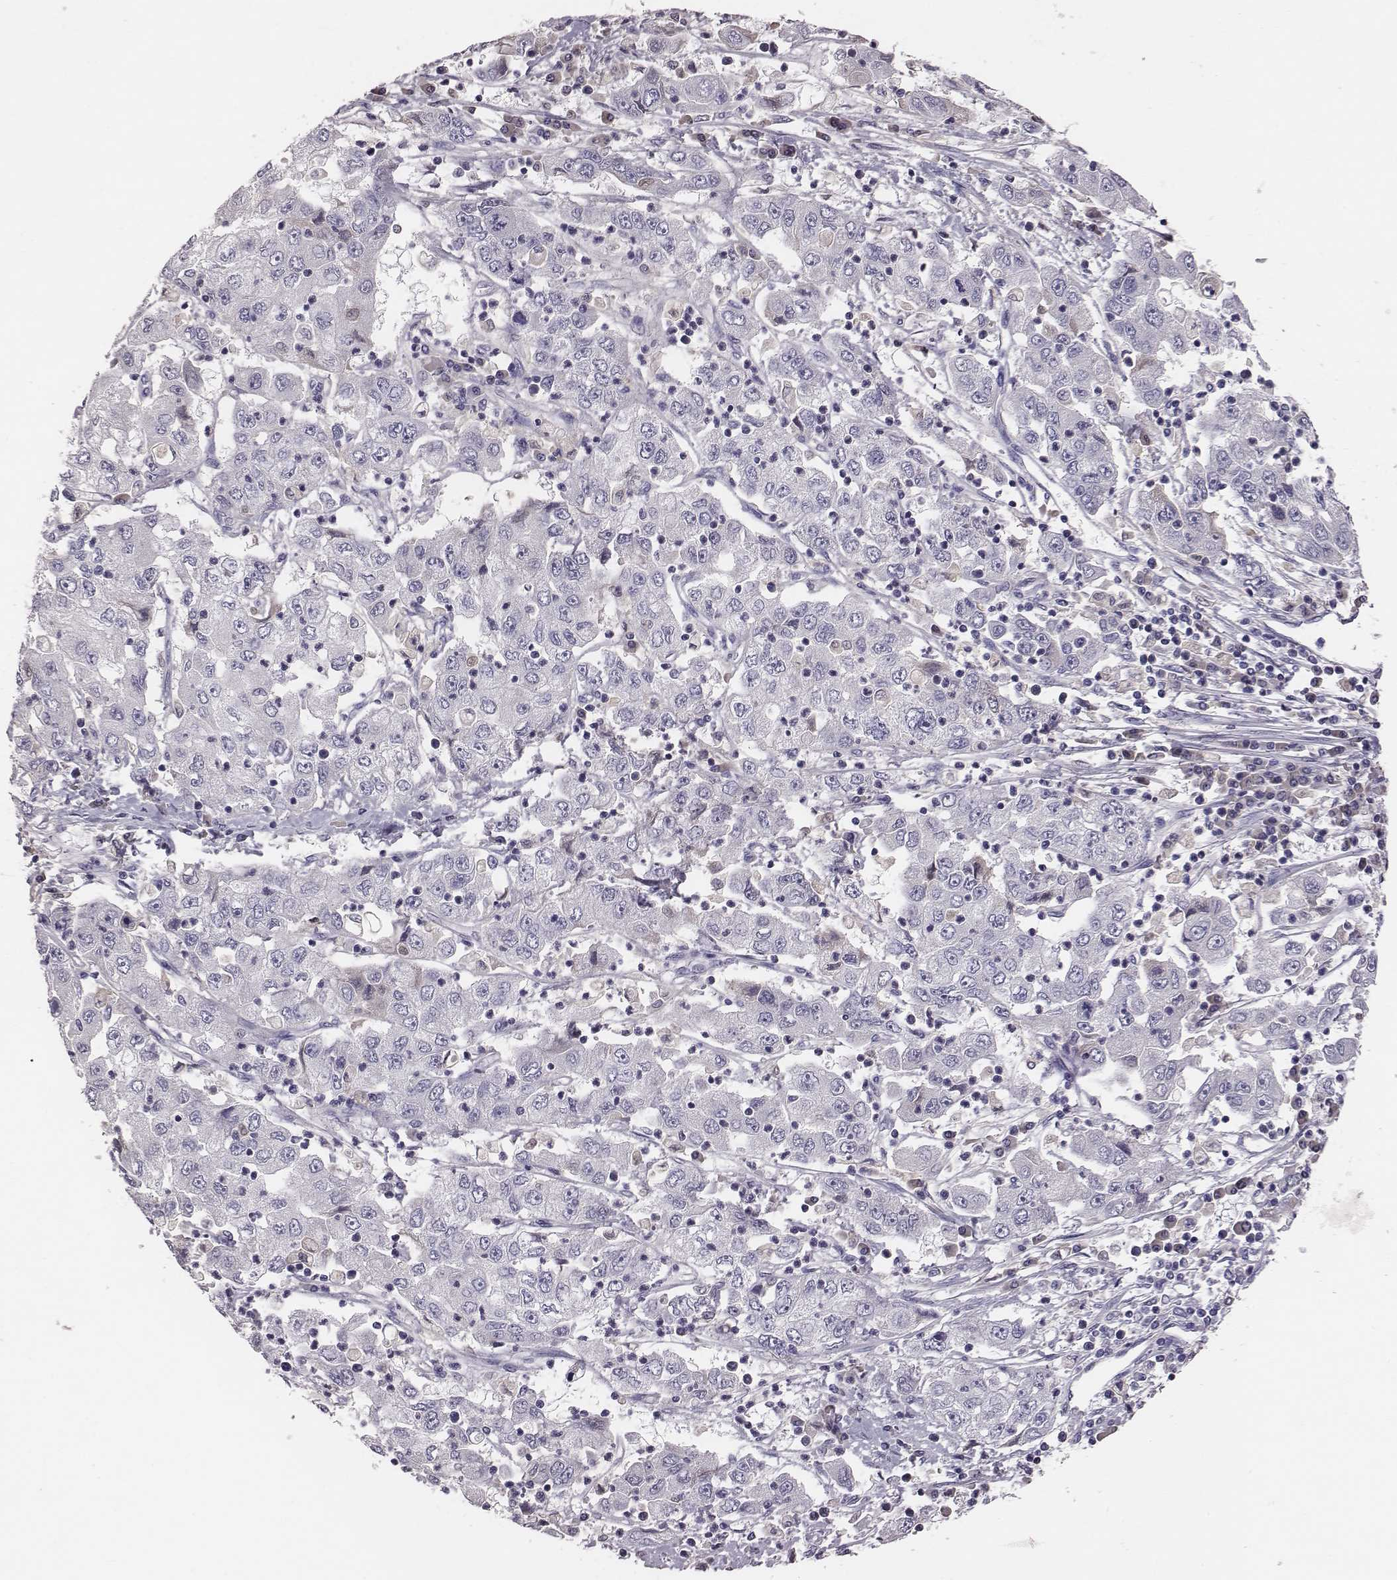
{"staining": {"intensity": "negative", "quantity": "none", "location": "none"}, "tissue": "cervical cancer", "cell_type": "Tumor cells", "image_type": "cancer", "snomed": [{"axis": "morphology", "description": "Squamous cell carcinoma, NOS"}, {"axis": "topography", "description": "Cervix"}], "caption": "Human squamous cell carcinoma (cervical) stained for a protein using IHC exhibits no staining in tumor cells.", "gene": "EN1", "patient": {"sex": "female", "age": 36}}